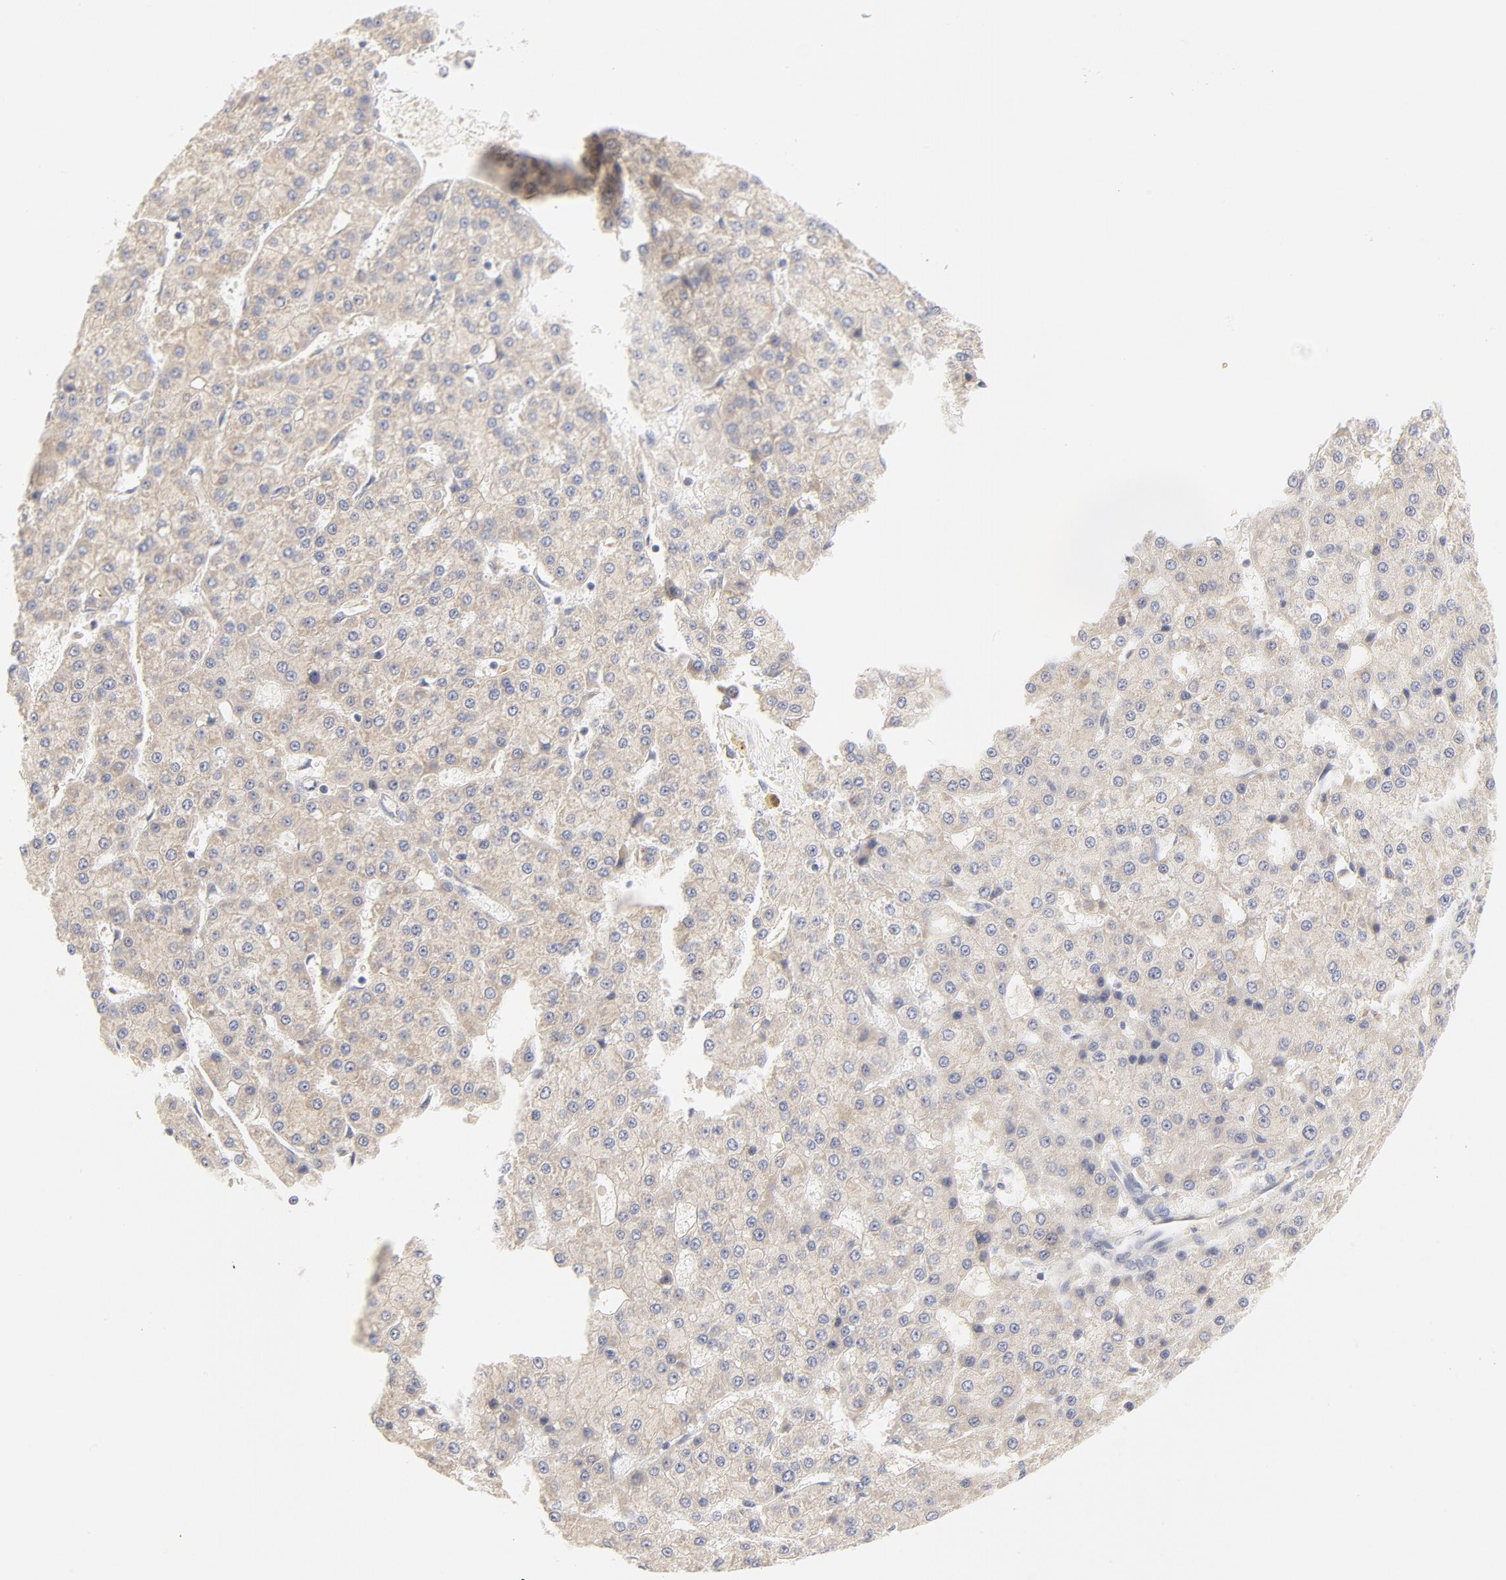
{"staining": {"intensity": "weak", "quantity": ">75%", "location": "cytoplasmic/membranous"}, "tissue": "liver cancer", "cell_type": "Tumor cells", "image_type": "cancer", "snomed": [{"axis": "morphology", "description": "Carcinoma, Hepatocellular, NOS"}, {"axis": "topography", "description": "Liver"}], "caption": "Human liver cancer (hepatocellular carcinoma) stained for a protein (brown) displays weak cytoplasmic/membranous positive staining in approximately >75% of tumor cells.", "gene": "MTERF2", "patient": {"sex": "male", "age": 47}}